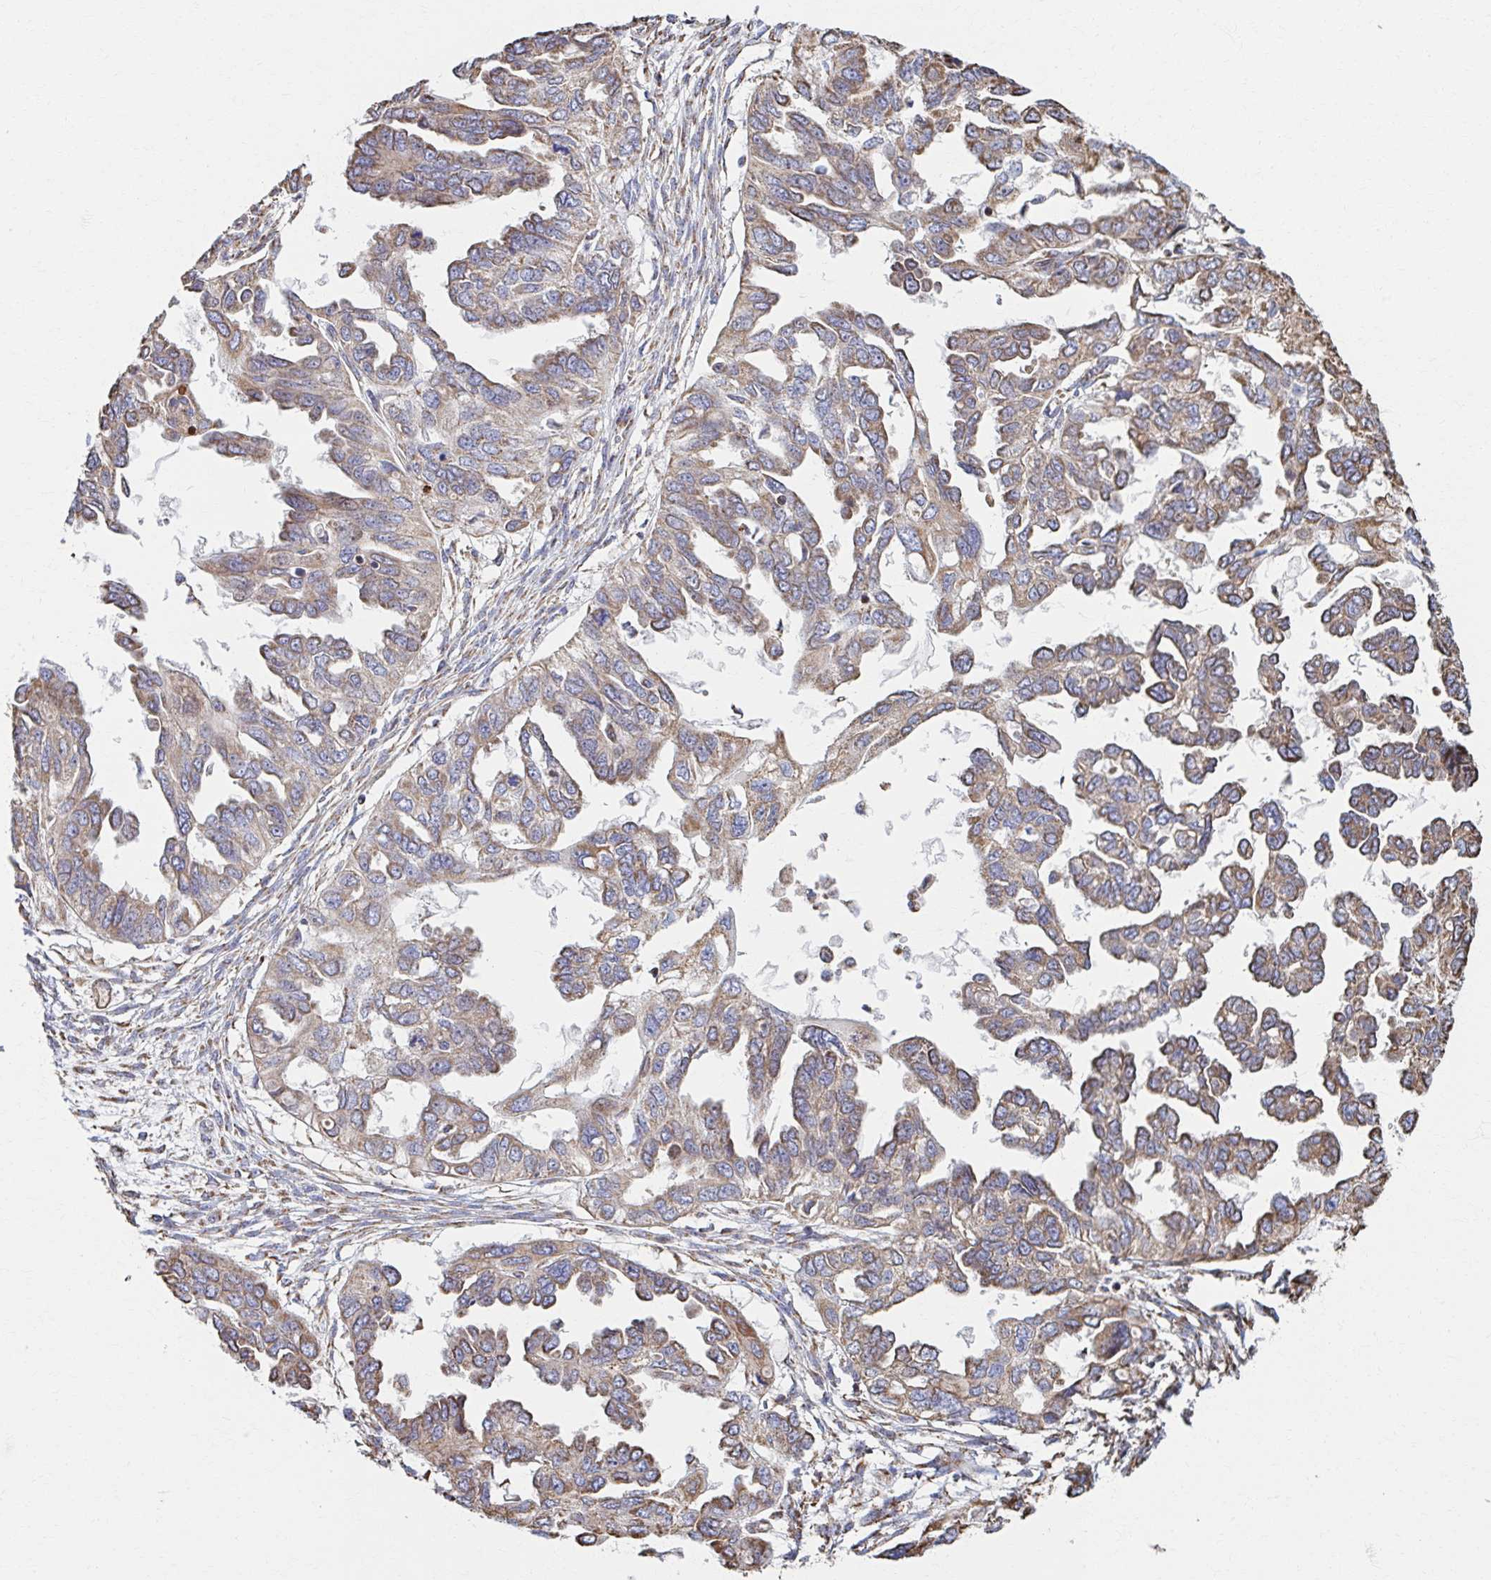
{"staining": {"intensity": "moderate", "quantity": ">75%", "location": "cytoplasmic/membranous"}, "tissue": "ovarian cancer", "cell_type": "Tumor cells", "image_type": "cancer", "snomed": [{"axis": "morphology", "description": "Cystadenocarcinoma, serous, NOS"}, {"axis": "topography", "description": "Ovary"}], "caption": "Immunohistochemistry (IHC) image of human ovarian serous cystadenocarcinoma stained for a protein (brown), which reveals medium levels of moderate cytoplasmic/membranous staining in about >75% of tumor cells.", "gene": "SAT1", "patient": {"sex": "female", "age": 53}}